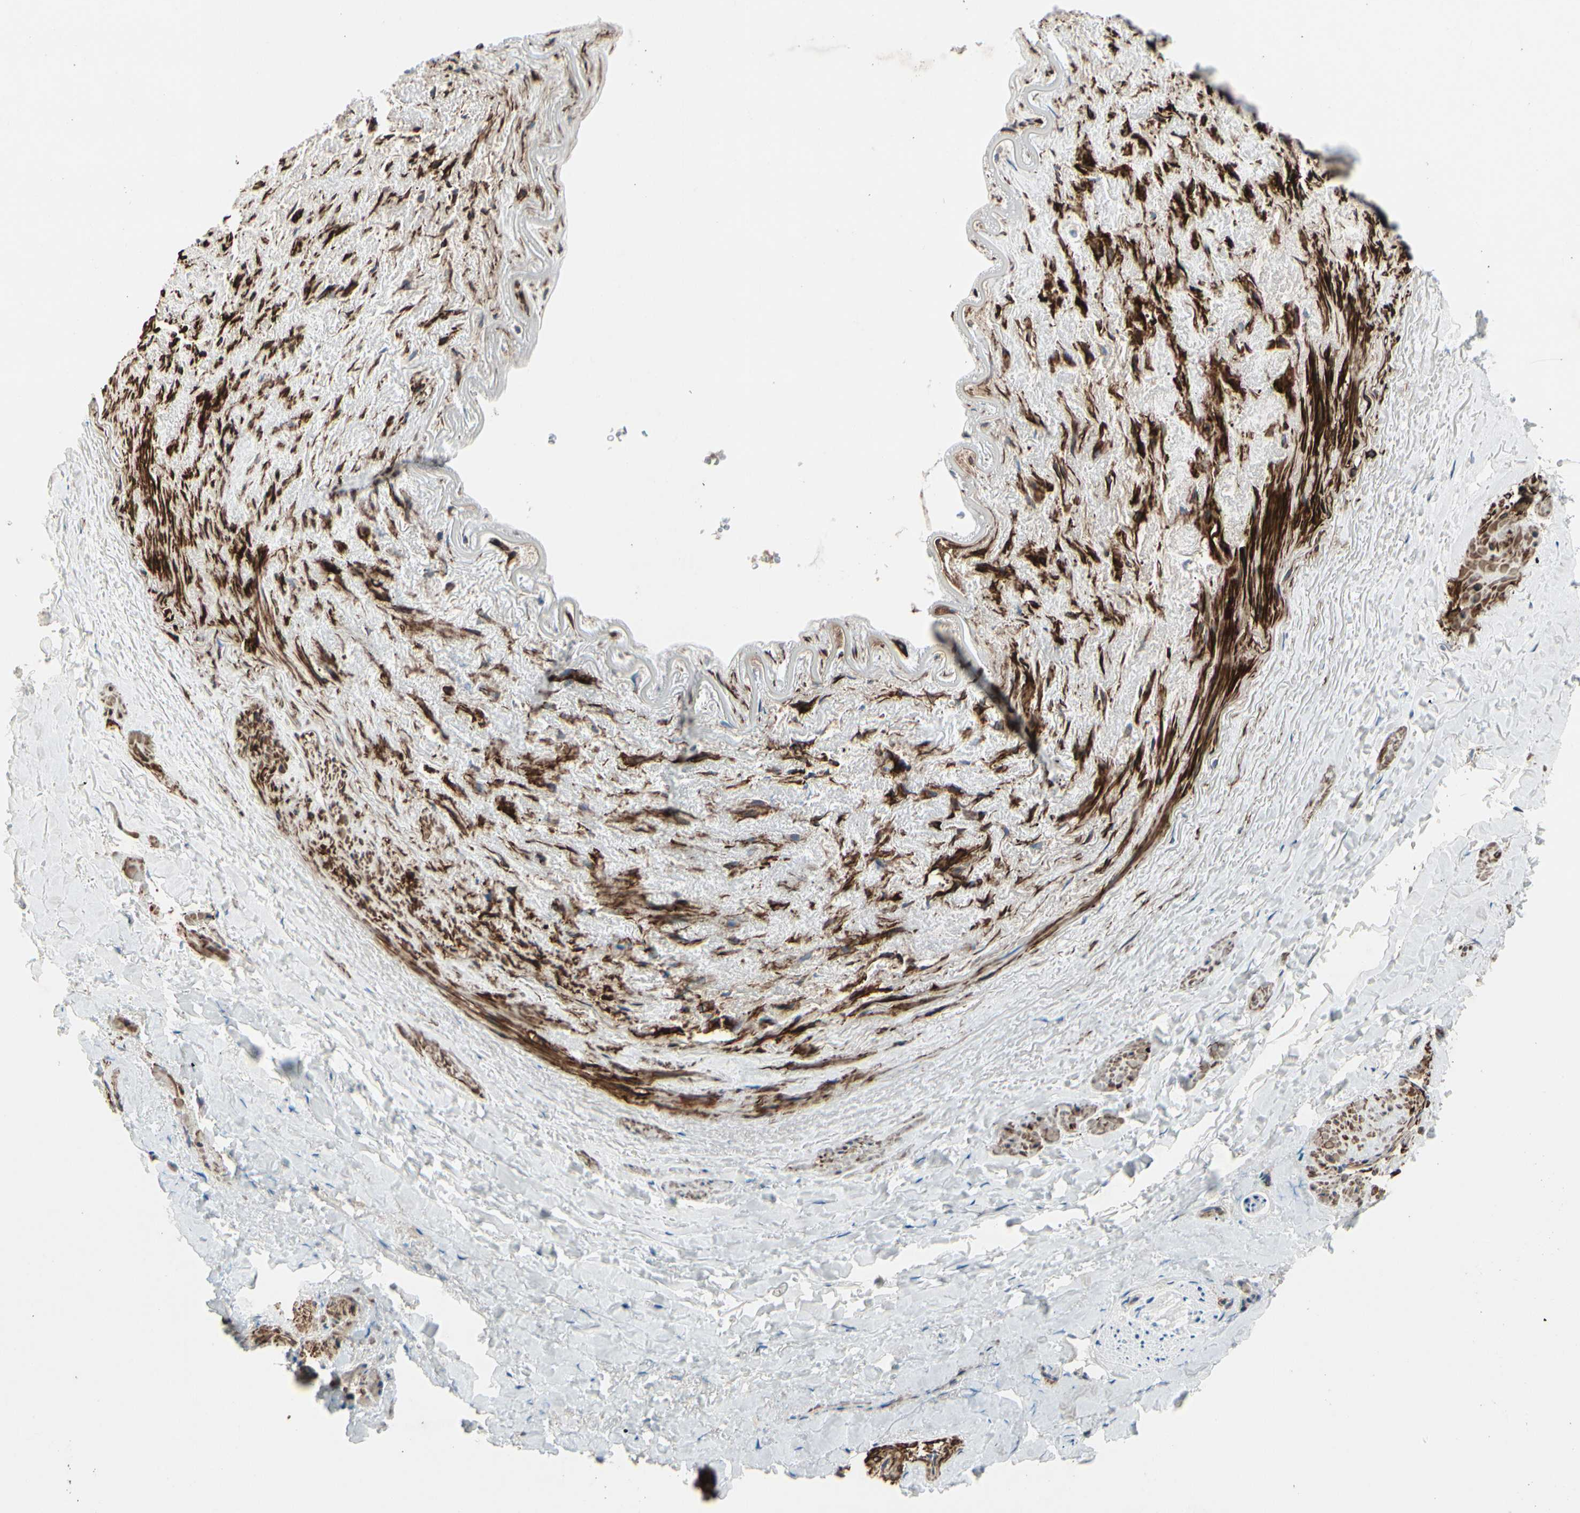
{"staining": {"intensity": "moderate", "quantity": ">75%", "location": "cytoplasmic/membranous"}, "tissue": "adipose tissue", "cell_type": "Adipocytes", "image_type": "normal", "snomed": [{"axis": "morphology", "description": "Normal tissue, NOS"}, {"axis": "topography", "description": "Peripheral nerve tissue"}], "caption": "Immunohistochemistry staining of benign adipose tissue, which reveals medium levels of moderate cytoplasmic/membranous staining in about >75% of adipocytes indicating moderate cytoplasmic/membranous protein expression. The staining was performed using DAB (brown) for protein detection and nuclei were counterstained in hematoxylin (blue).", "gene": "TPM1", "patient": {"sex": "male", "age": 70}}